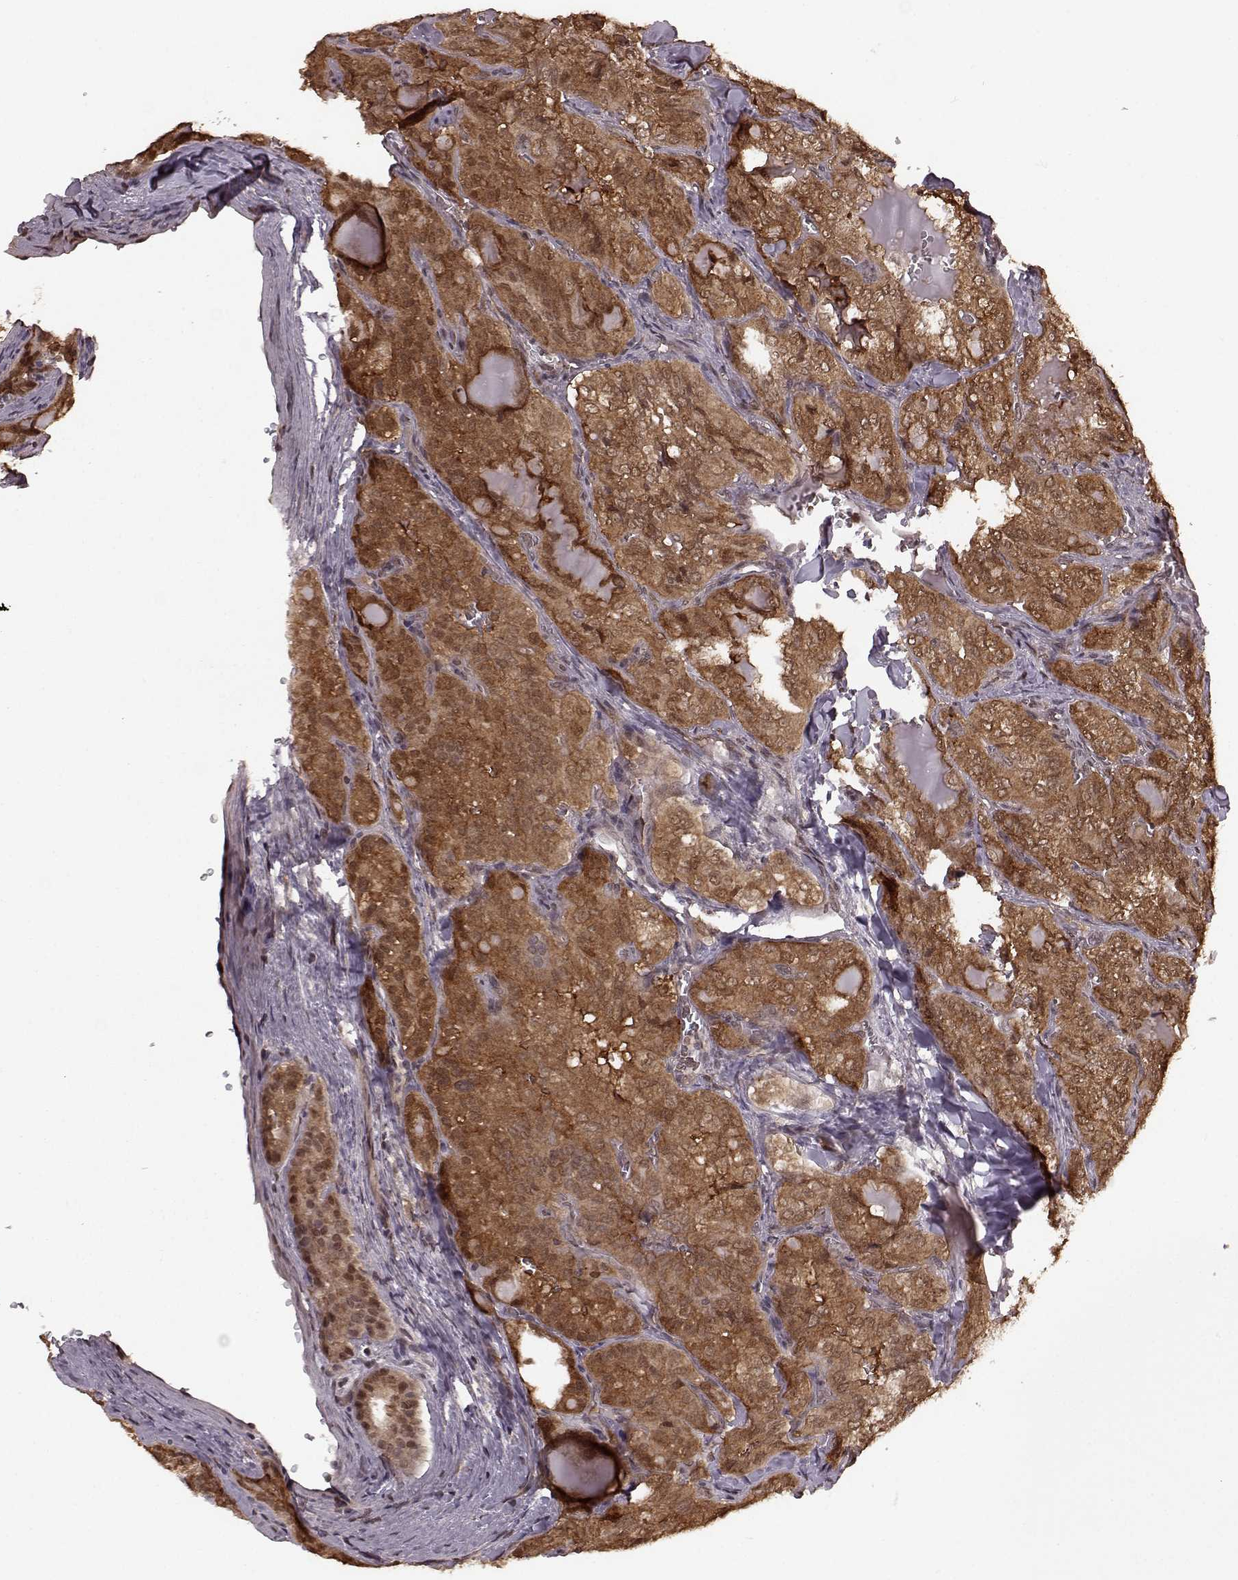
{"staining": {"intensity": "moderate", "quantity": ">75%", "location": "cytoplasmic/membranous,nuclear"}, "tissue": "thyroid cancer", "cell_type": "Tumor cells", "image_type": "cancer", "snomed": [{"axis": "morphology", "description": "Papillary adenocarcinoma, NOS"}, {"axis": "topography", "description": "Thyroid gland"}], "caption": "Thyroid cancer (papillary adenocarcinoma) was stained to show a protein in brown. There is medium levels of moderate cytoplasmic/membranous and nuclear expression in approximately >75% of tumor cells. (Stains: DAB (3,3'-diaminobenzidine) in brown, nuclei in blue, Microscopy: brightfield microscopy at high magnification).", "gene": "GSS", "patient": {"sex": "female", "age": 41}}